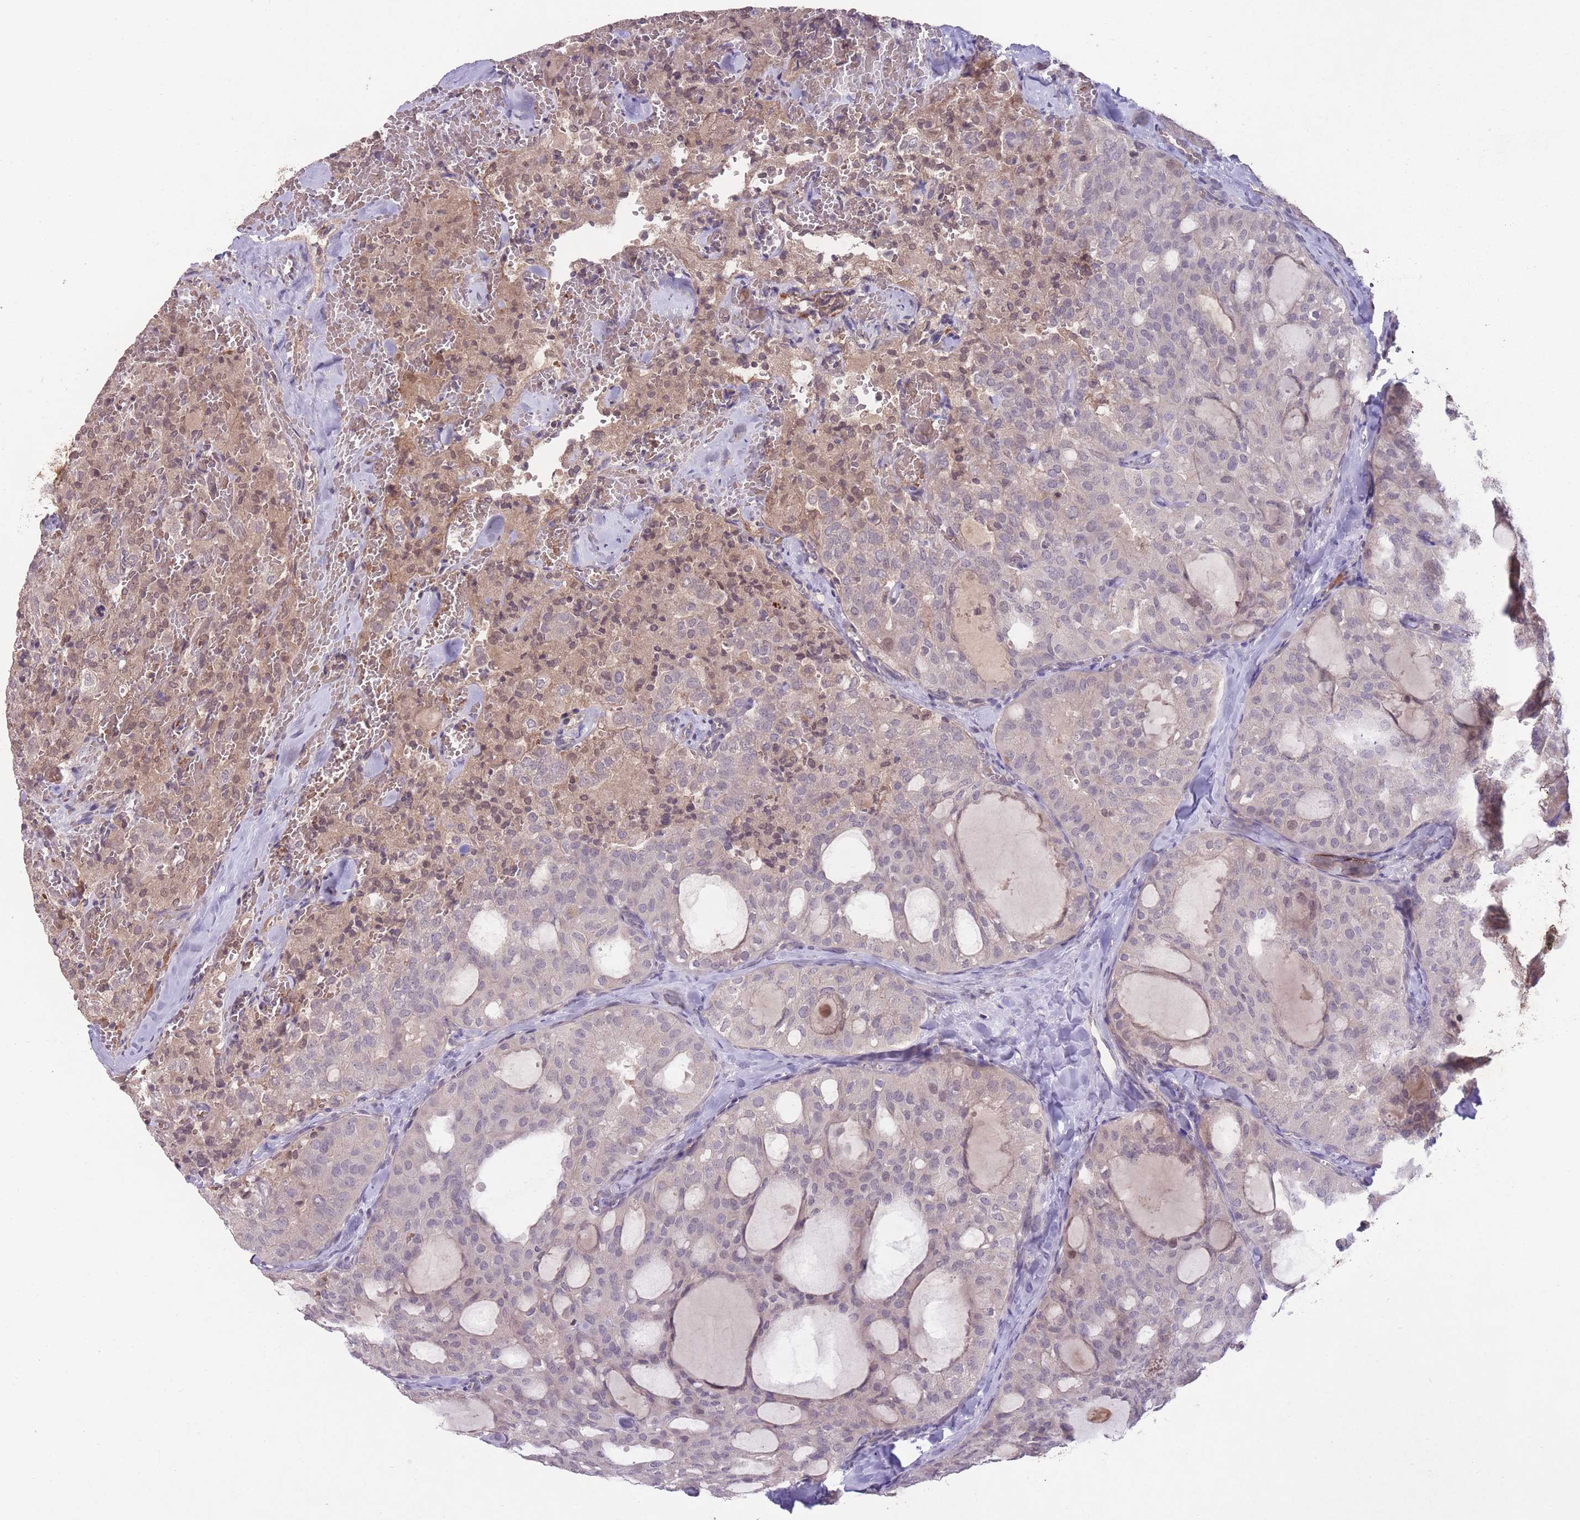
{"staining": {"intensity": "weak", "quantity": "25%-75%", "location": "nuclear"}, "tissue": "thyroid cancer", "cell_type": "Tumor cells", "image_type": "cancer", "snomed": [{"axis": "morphology", "description": "Follicular adenoma carcinoma, NOS"}, {"axis": "topography", "description": "Thyroid gland"}], "caption": "Brown immunohistochemical staining in human thyroid follicular adenoma carcinoma shows weak nuclear expression in about 25%-75% of tumor cells. The protein is stained brown, and the nuclei are stained in blue (DAB IHC with brightfield microscopy, high magnification).", "gene": "ADCYAP1R1", "patient": {"sex": "male", "age": 75}}